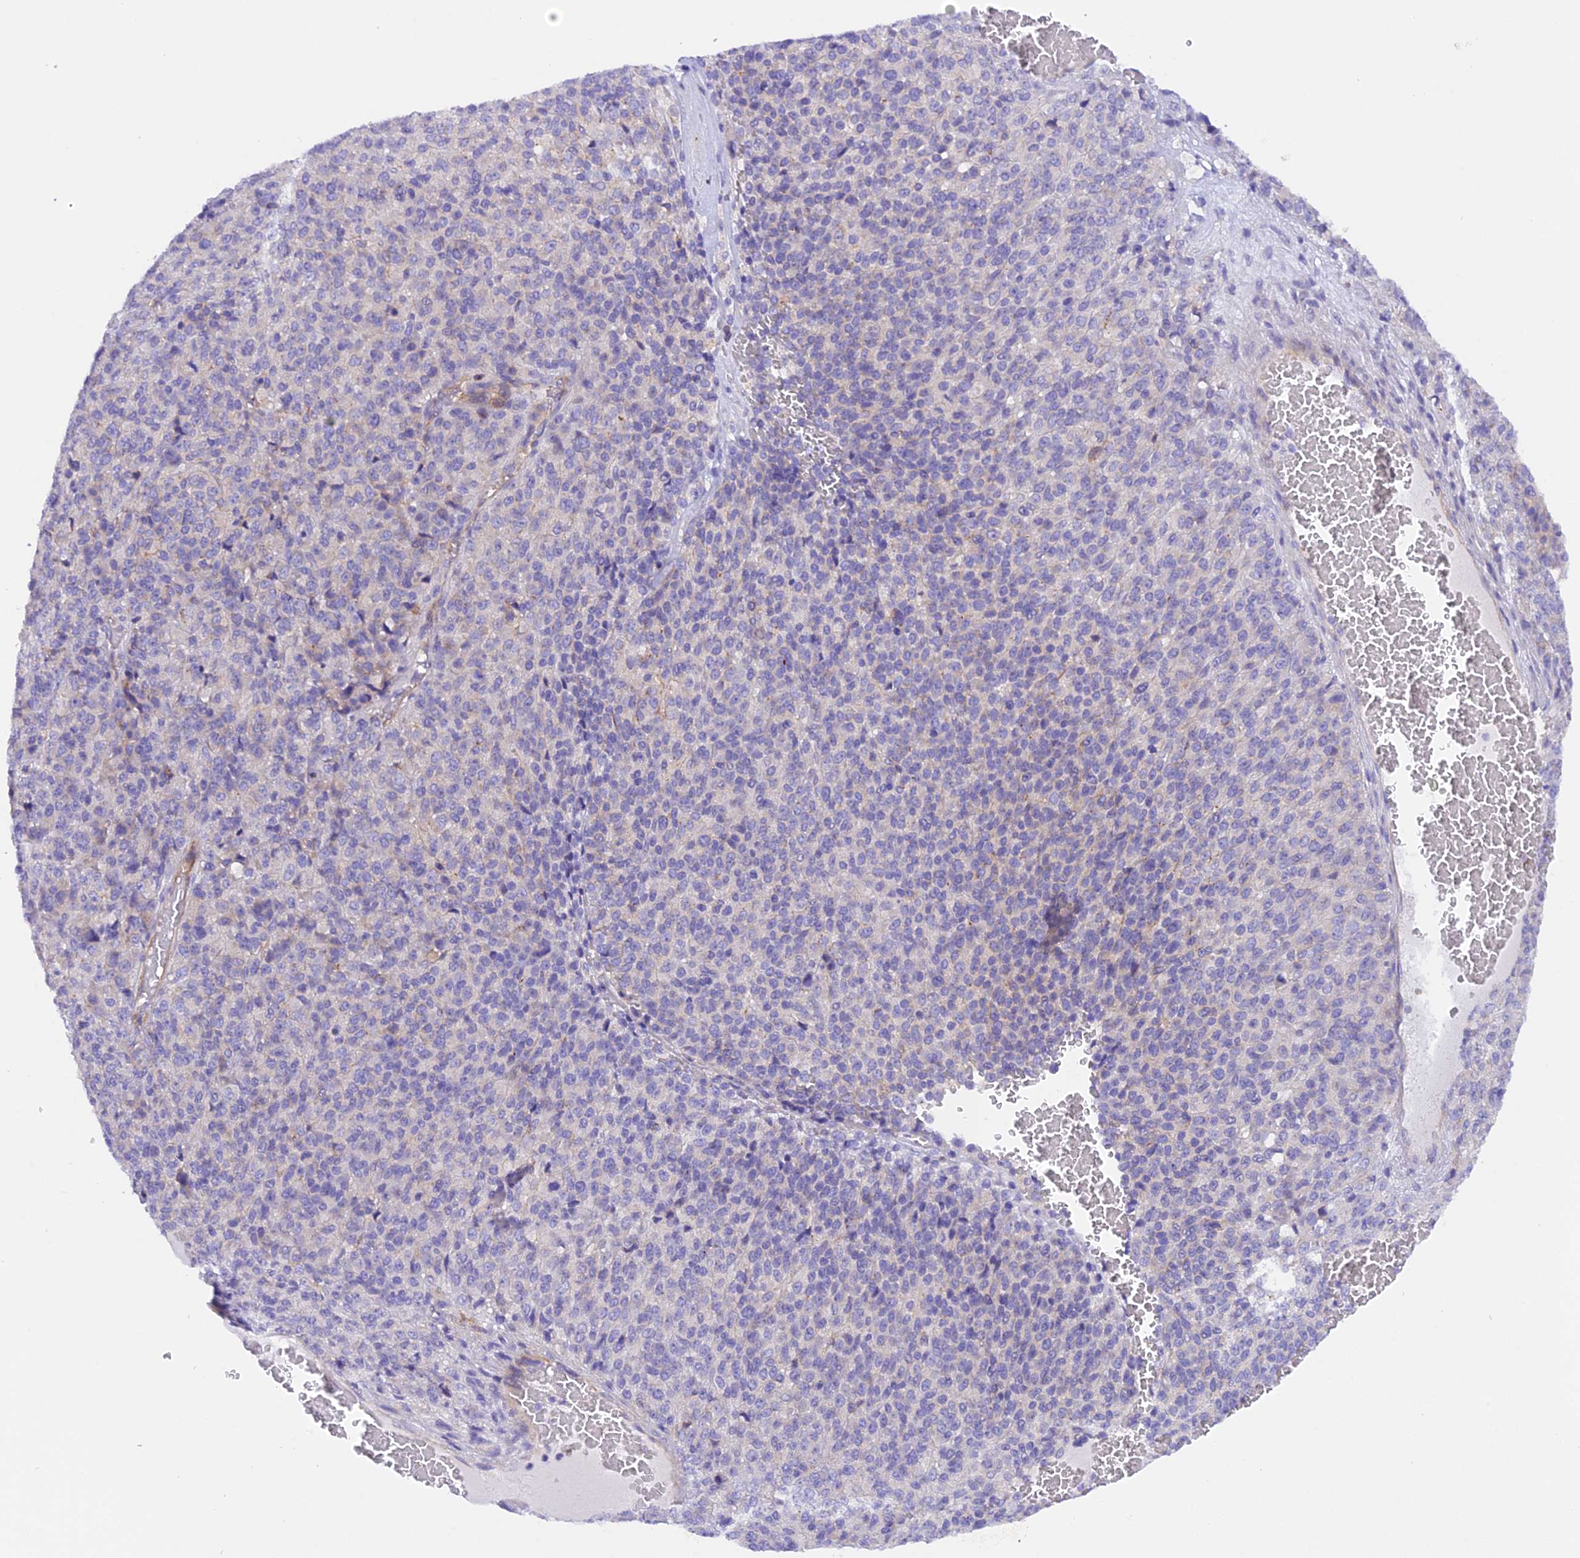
{"staining": {"intensity": "negative", "quantity": "none", "location": "none"}, "tissue": "melanoma", "cell_type": "Tumor cells", "image_type": "cancer", "snomed": [{"axis": "morphology", "description": "Malignant melanoma, Metastatic site"}, {"axis": "topography", "description": "Brain"}], "caption": "Immunohistochemistry (IHC) of melanoma demonstrates no expression in tumor cells. (Stains: DAB (3,3'-diaminobenzidine) IHC with hematoxylin counter stain, Microscopy: brightfield microscopy at high magnification).", "gene": "FAM193A", "patient": {"sex": "female", "age": 56}}